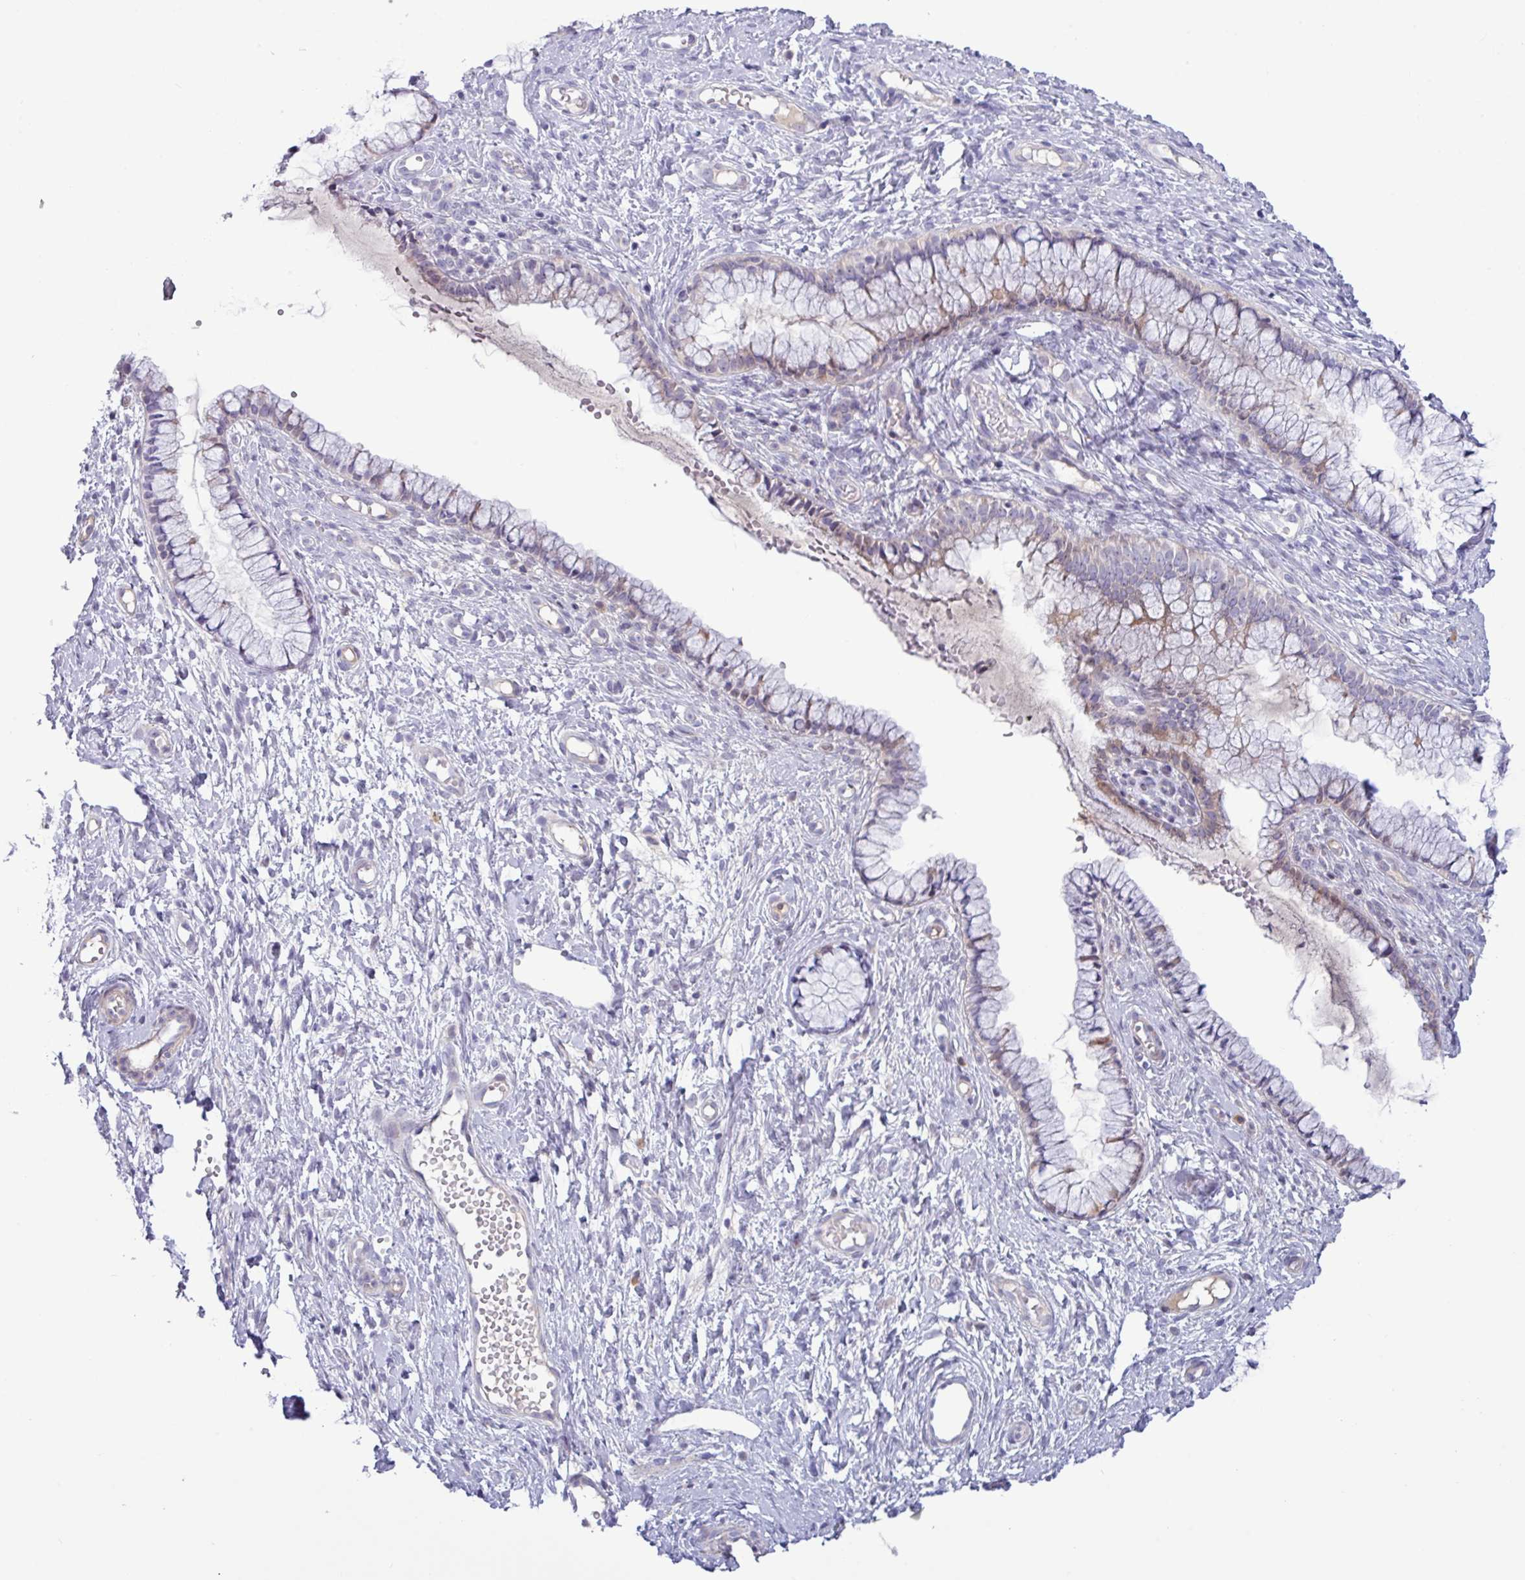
{"staining": {"intensity": "weak", "quantity": "25%-75%", "location": "cytoplasmic/membranous"}, "tissue": "cervix", "cell_type": "Glandular cells", "image_type": "normal", "snomed": [{"axis": "morphology", "description": "Normal tissue, NOS"}, {"axis": "topography", "description": "Cervix"}], "caption": "Unremarkable cervix was stained to show a protein in brown. There is low levels of weak cytoplasmic/membranous staining in approximately 25%-75% of glandular cells. (Stains: DAB in brown, nuclei in blue, Microscopy: brightfield microscopy at high magnification).", "gene": "TNFSF12", "patient": {"sex": "female", "age": 36}}